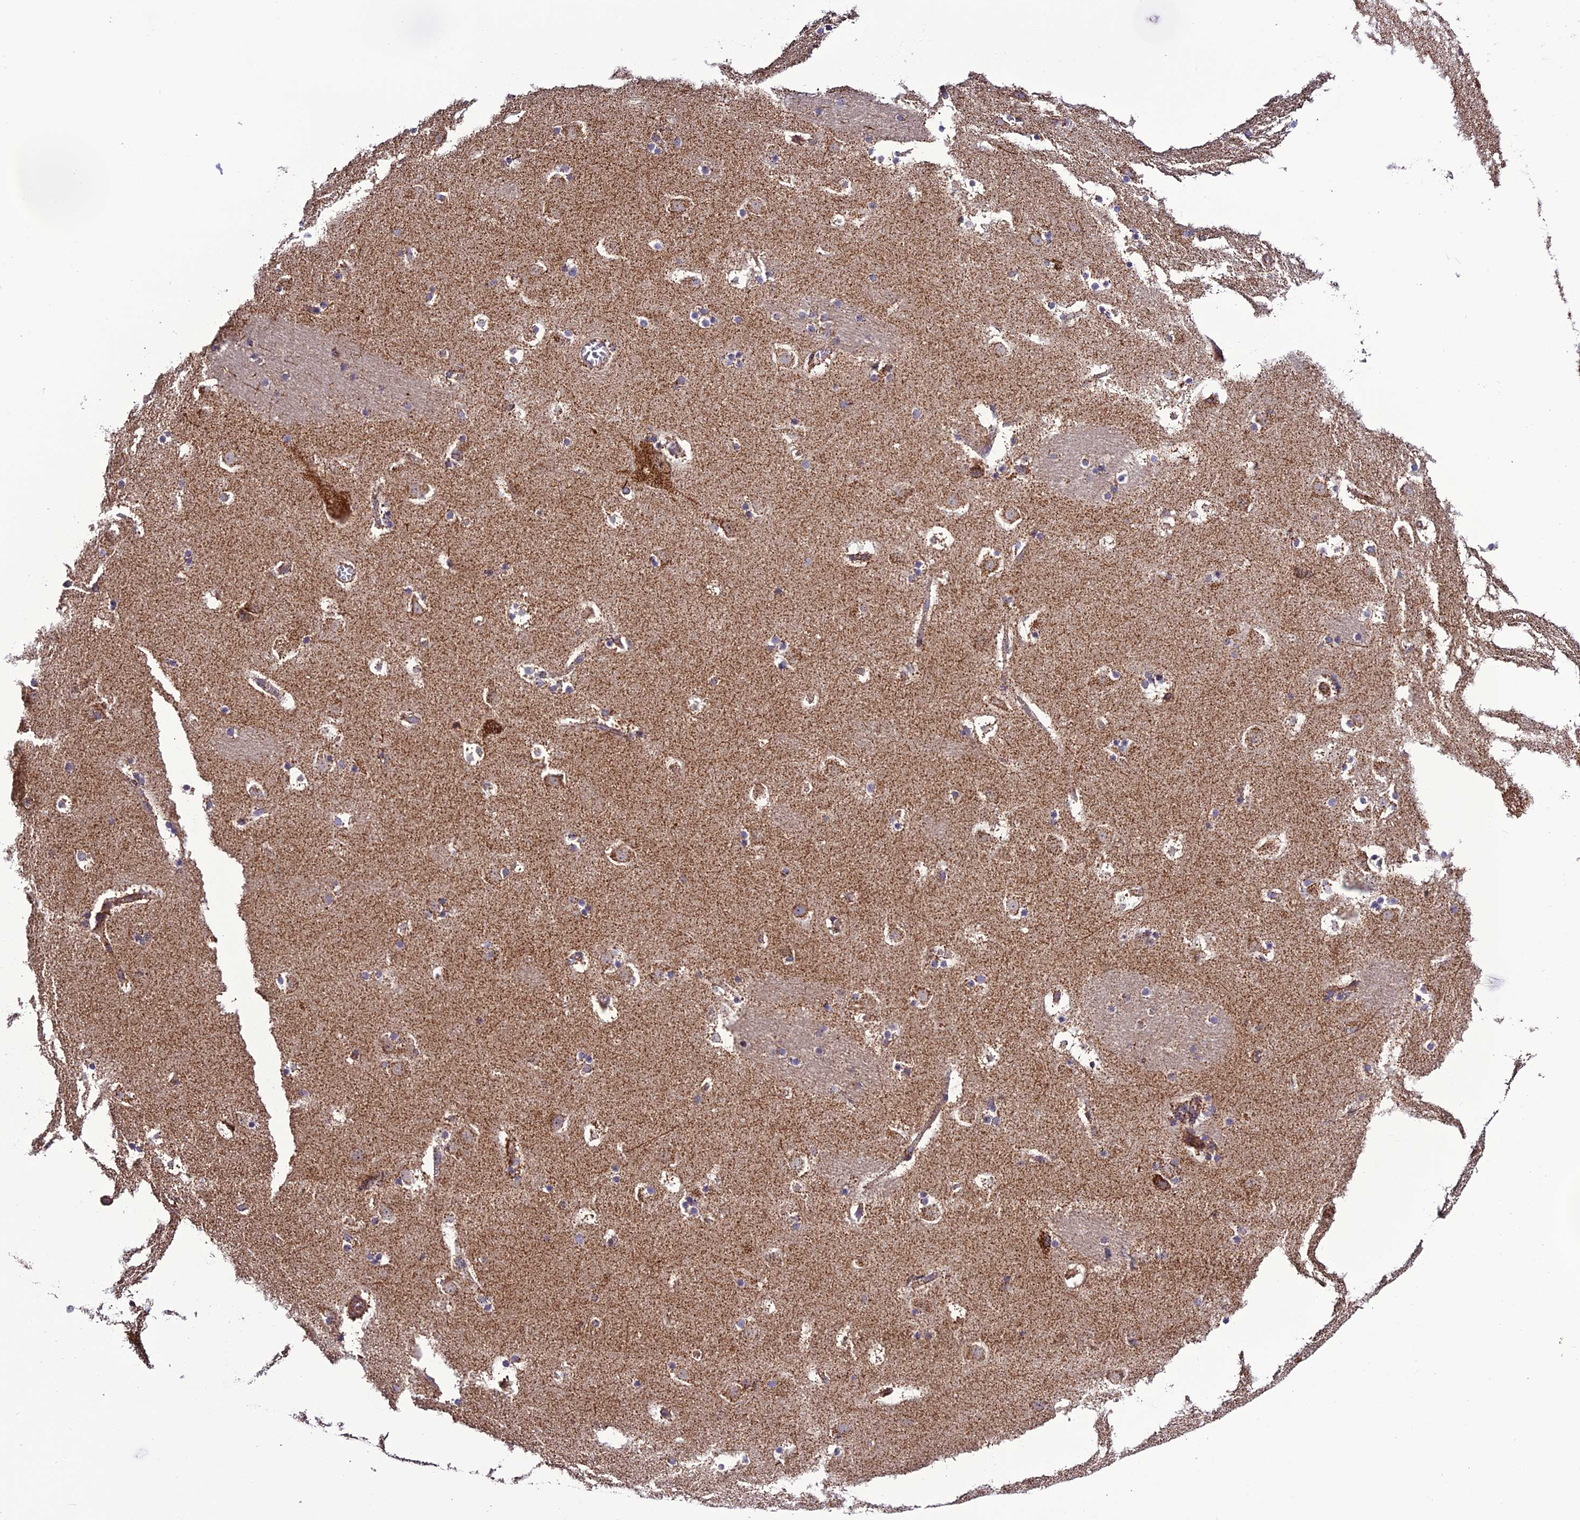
{"staining": {"intensity": "moderate", "quantity": "<25%", "location": "cytoplasmic/membranous"}, "tissue": "caudate", "cell_type": "Glial cells", "image_type": "normal", "snomed": [{"axis": "morphology", "description": "Normal tissue, NOS"}, {"axis": "topography", "description": "Lateral ventricle wall"}], "caption": "Moderate cytoplasmic/membranous protein expression is present in about <25% of glial cells in caudate.", "gene": "MRPS9", "patient": {"sex": "male", "age": 45}}